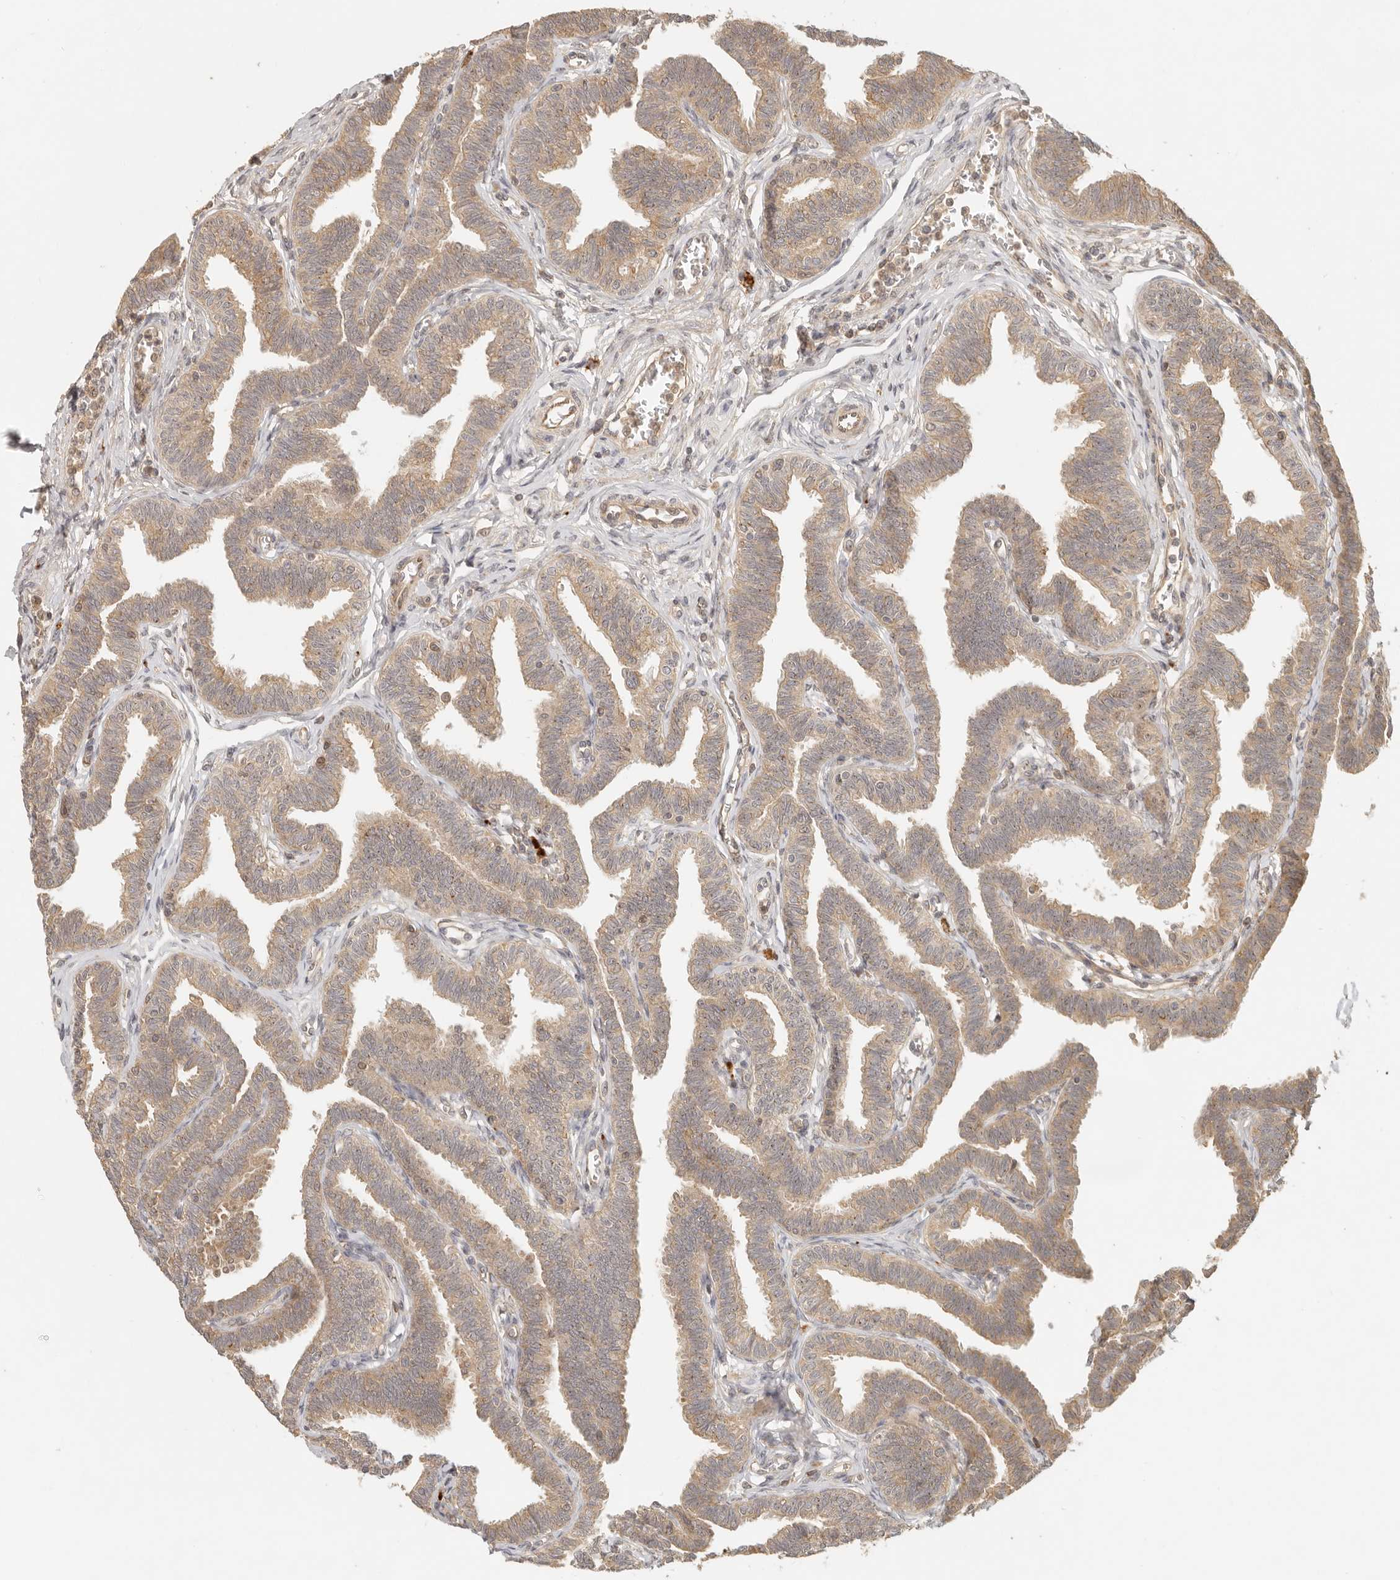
{"staining": {"intensity": "moderate", "quantity": ">75%", "location": "cytoplasmic/membranous"}, "tissue": "fallopian tube", "cell_type": "Glandular cells", "image_type": "normal", "snomed": [{"axis": "morphology", "description": "Normal tissue, NOS"}, {"axis": "topography", "description": "Fallopian tube"}, {"axis": "topography", "description": "Ovary"}], "caption": "An IHC micrograph of unremarkable tissue is shown. Protein staining in brown labels moderate cytoplasmic/membranous positivity in fallopian tube within glandular cells.", "gene": "ANKRD61", "patient": {"sex": "female", "age": 23}}